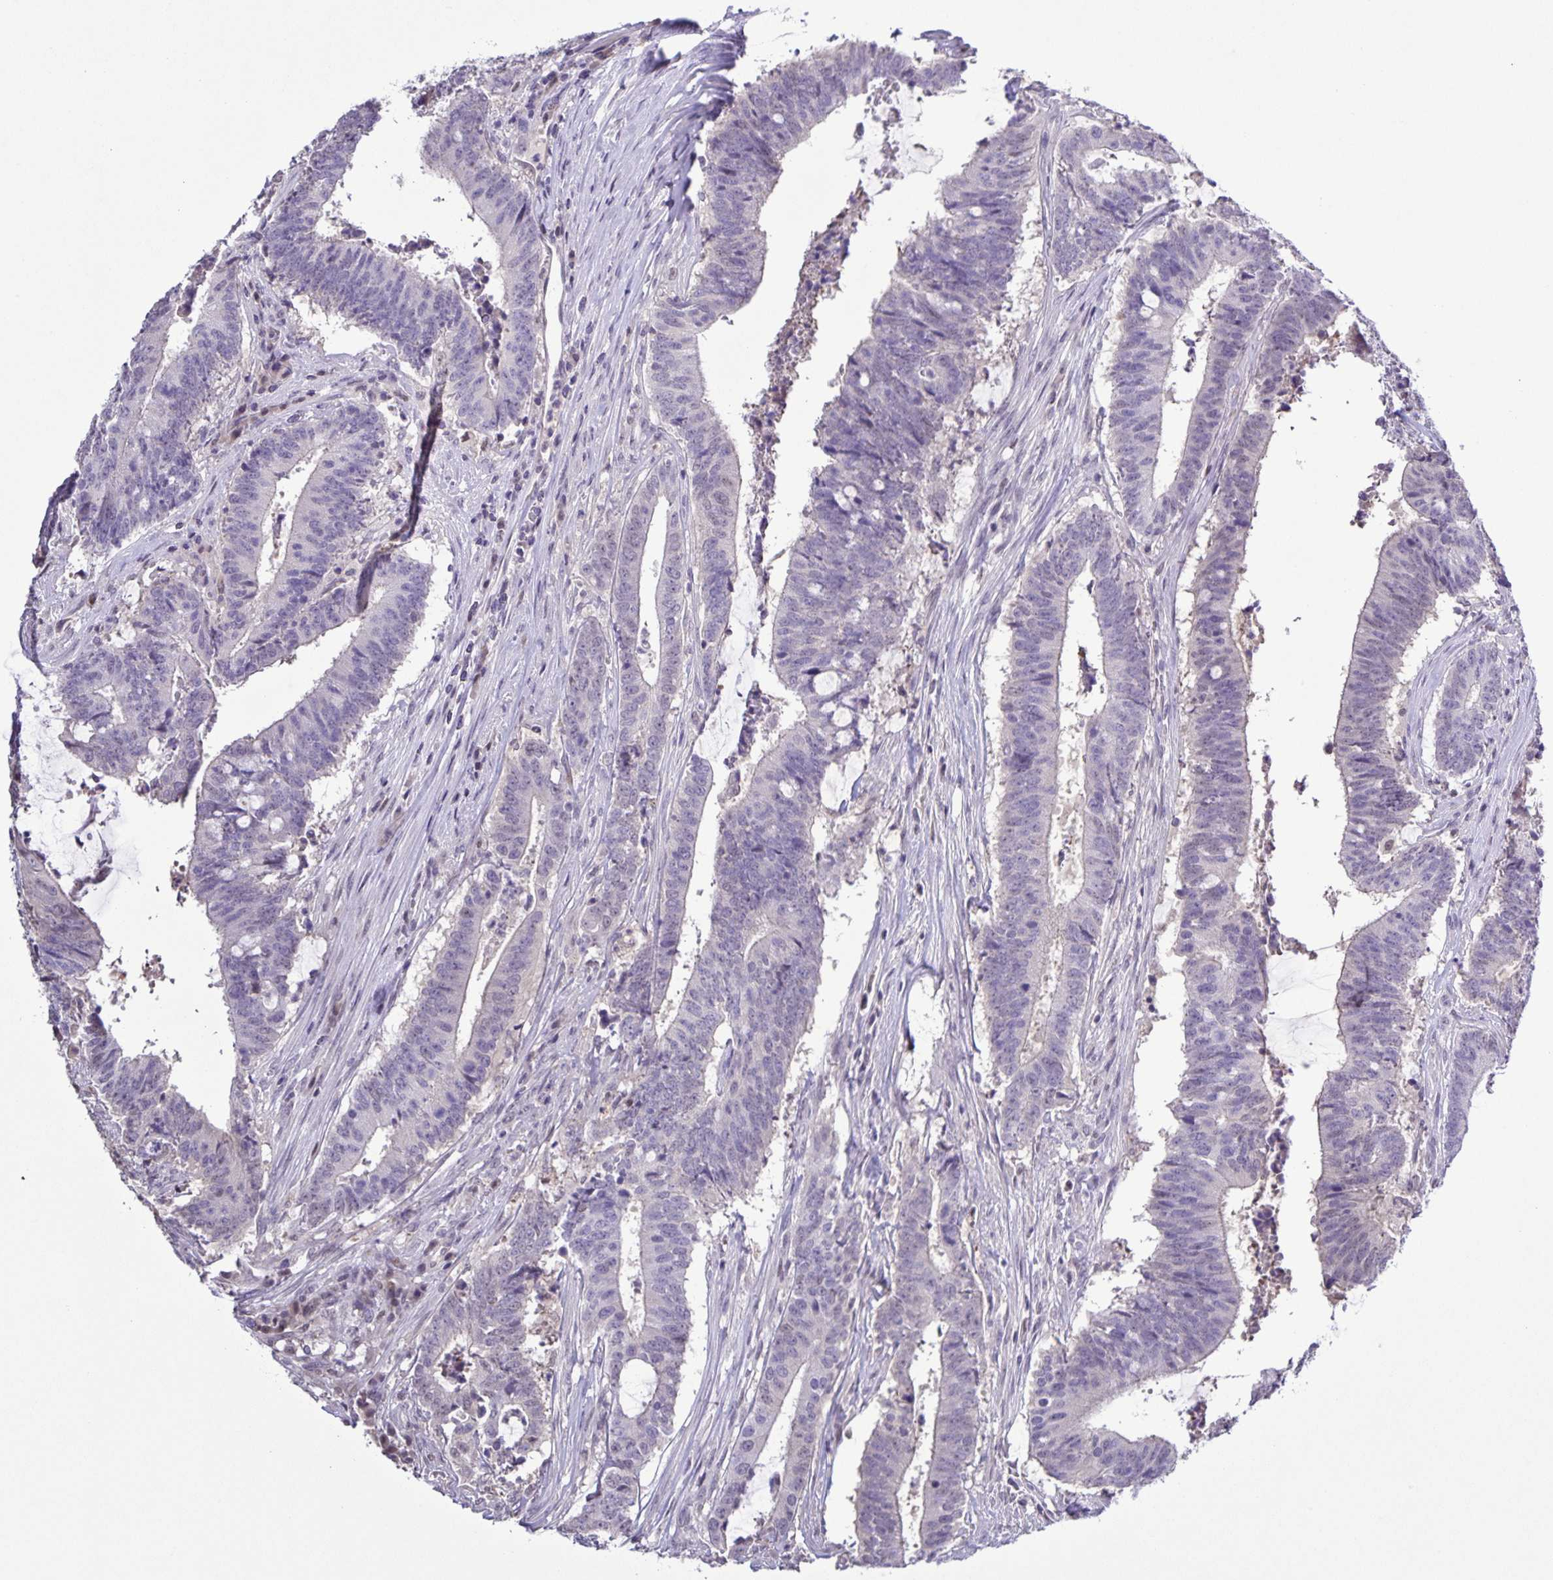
{"staining": {"intensity": "negative", "quantity": "none", "location": "none"}, "tissue": "colorectal cancer", "cell_type": "Tumor cells", "image_type": "cancer", "snomed": [{"axis": "morphology", "description": "Adenocarcinoma, NOS"}, {"axis": "topography", "description": "Colon"}], "caption": "A high-resolution image shows immunohistochemistry (IHC) staining of adenocarcinoma (colorectal), which shows no significant positivity in tumor cells. The staining is performed using DAB brown chromogen with nuclei counter-stained in using hematoxylin.", "gene": "ONECUT2", "patient": {"sex": "female", "age": 43}}